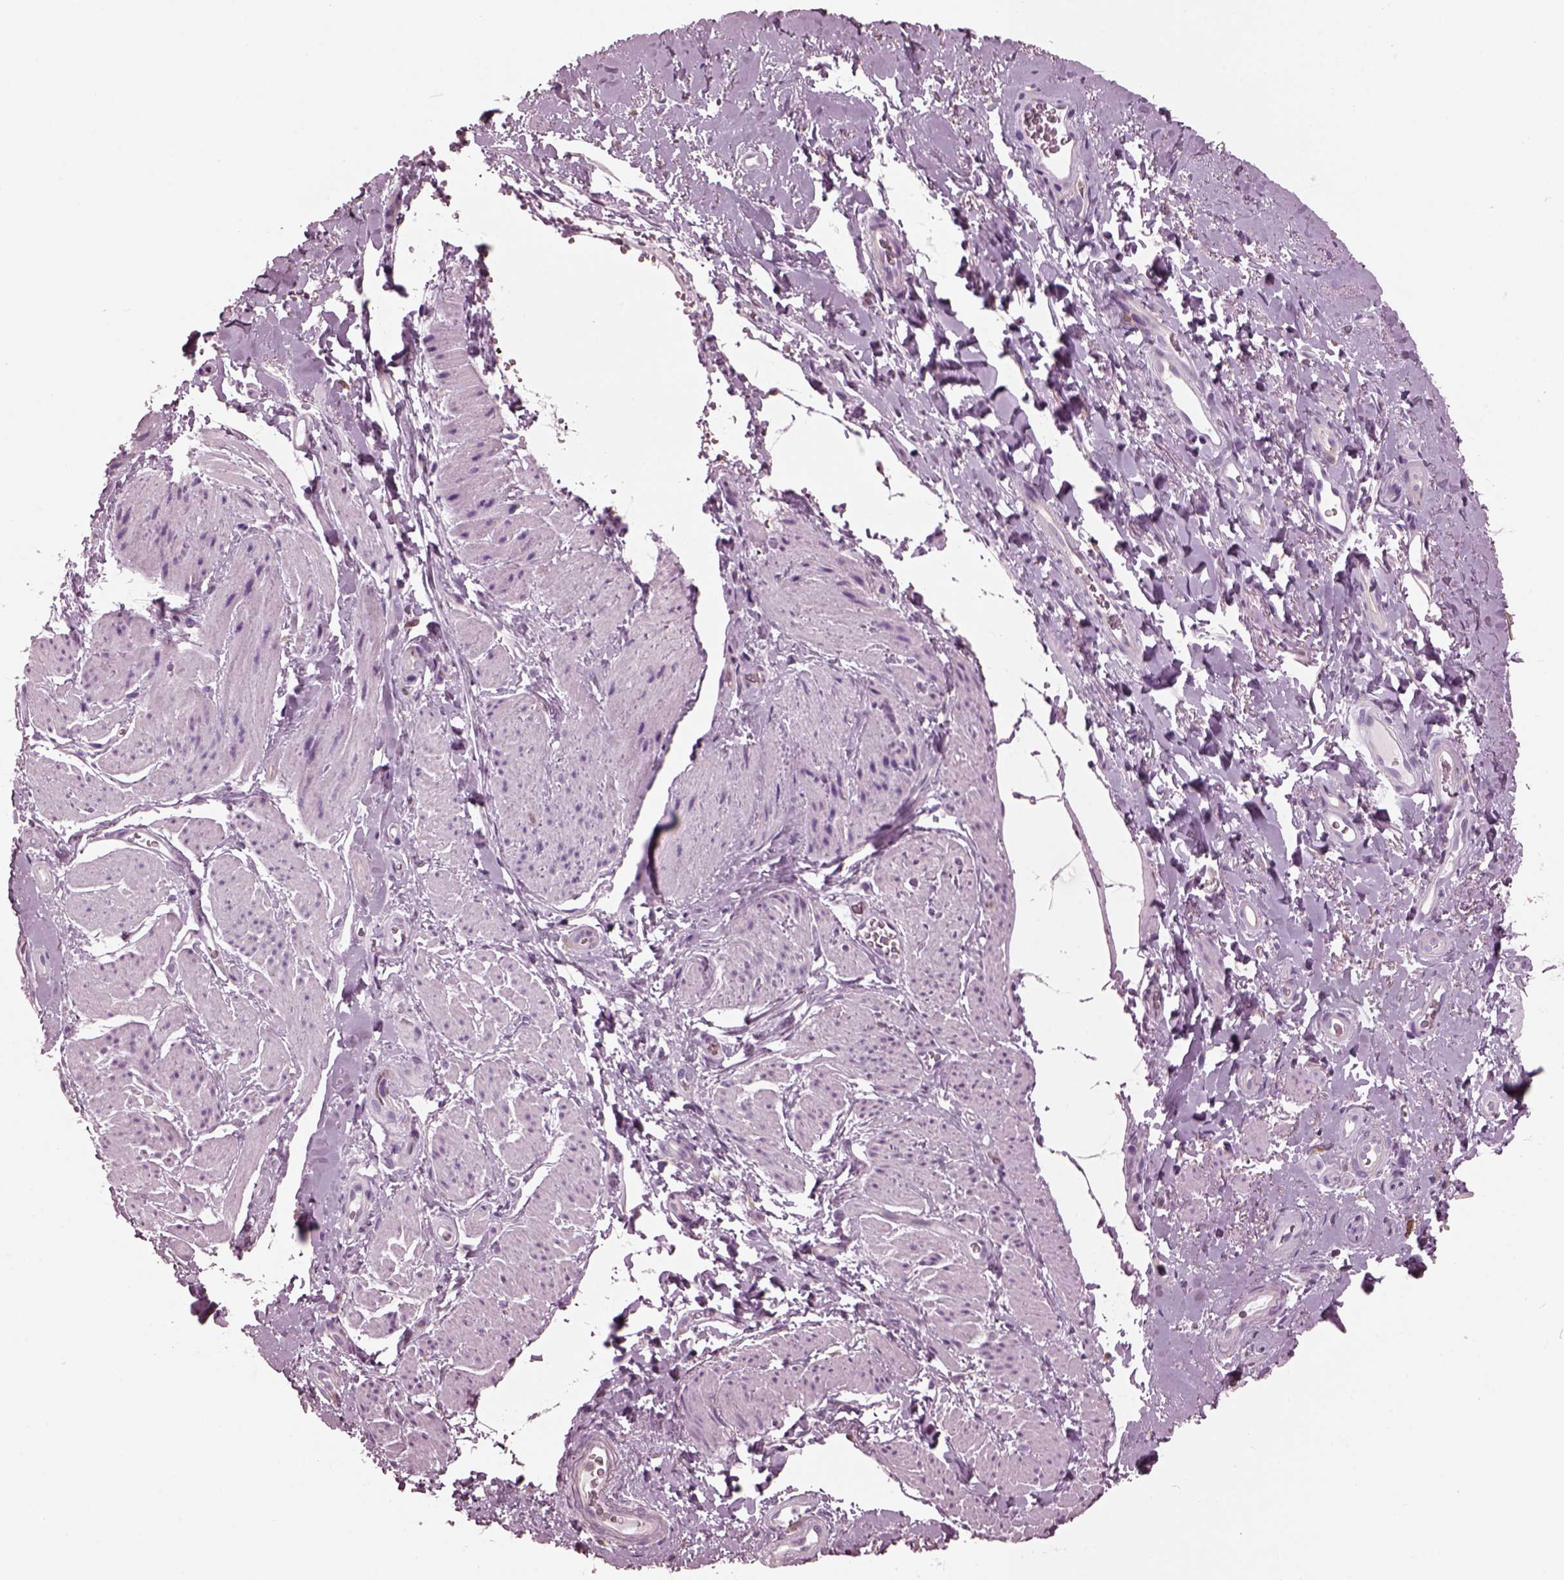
{"staining": {"intensity": "negative", "quantity": "none", "location": "none"}, "tissue": "adipose tissue", "cell_type": "Adipocytes", "image_type": "normal", "snomed": [{"axis": "morphology", "description": "Normal tissue, NOS"}, {"axis": "topography", "description": "Anal"}, {"axis": "topography", "description": "Peripheral nerve tissue"}], "caption": "Adipocytes show no significant protein staining in unremarkable adipose tissue. (DAB IHC, high magnification).", "gene": "SHTN1", "patient": {"sex": "male", "age": 53}}